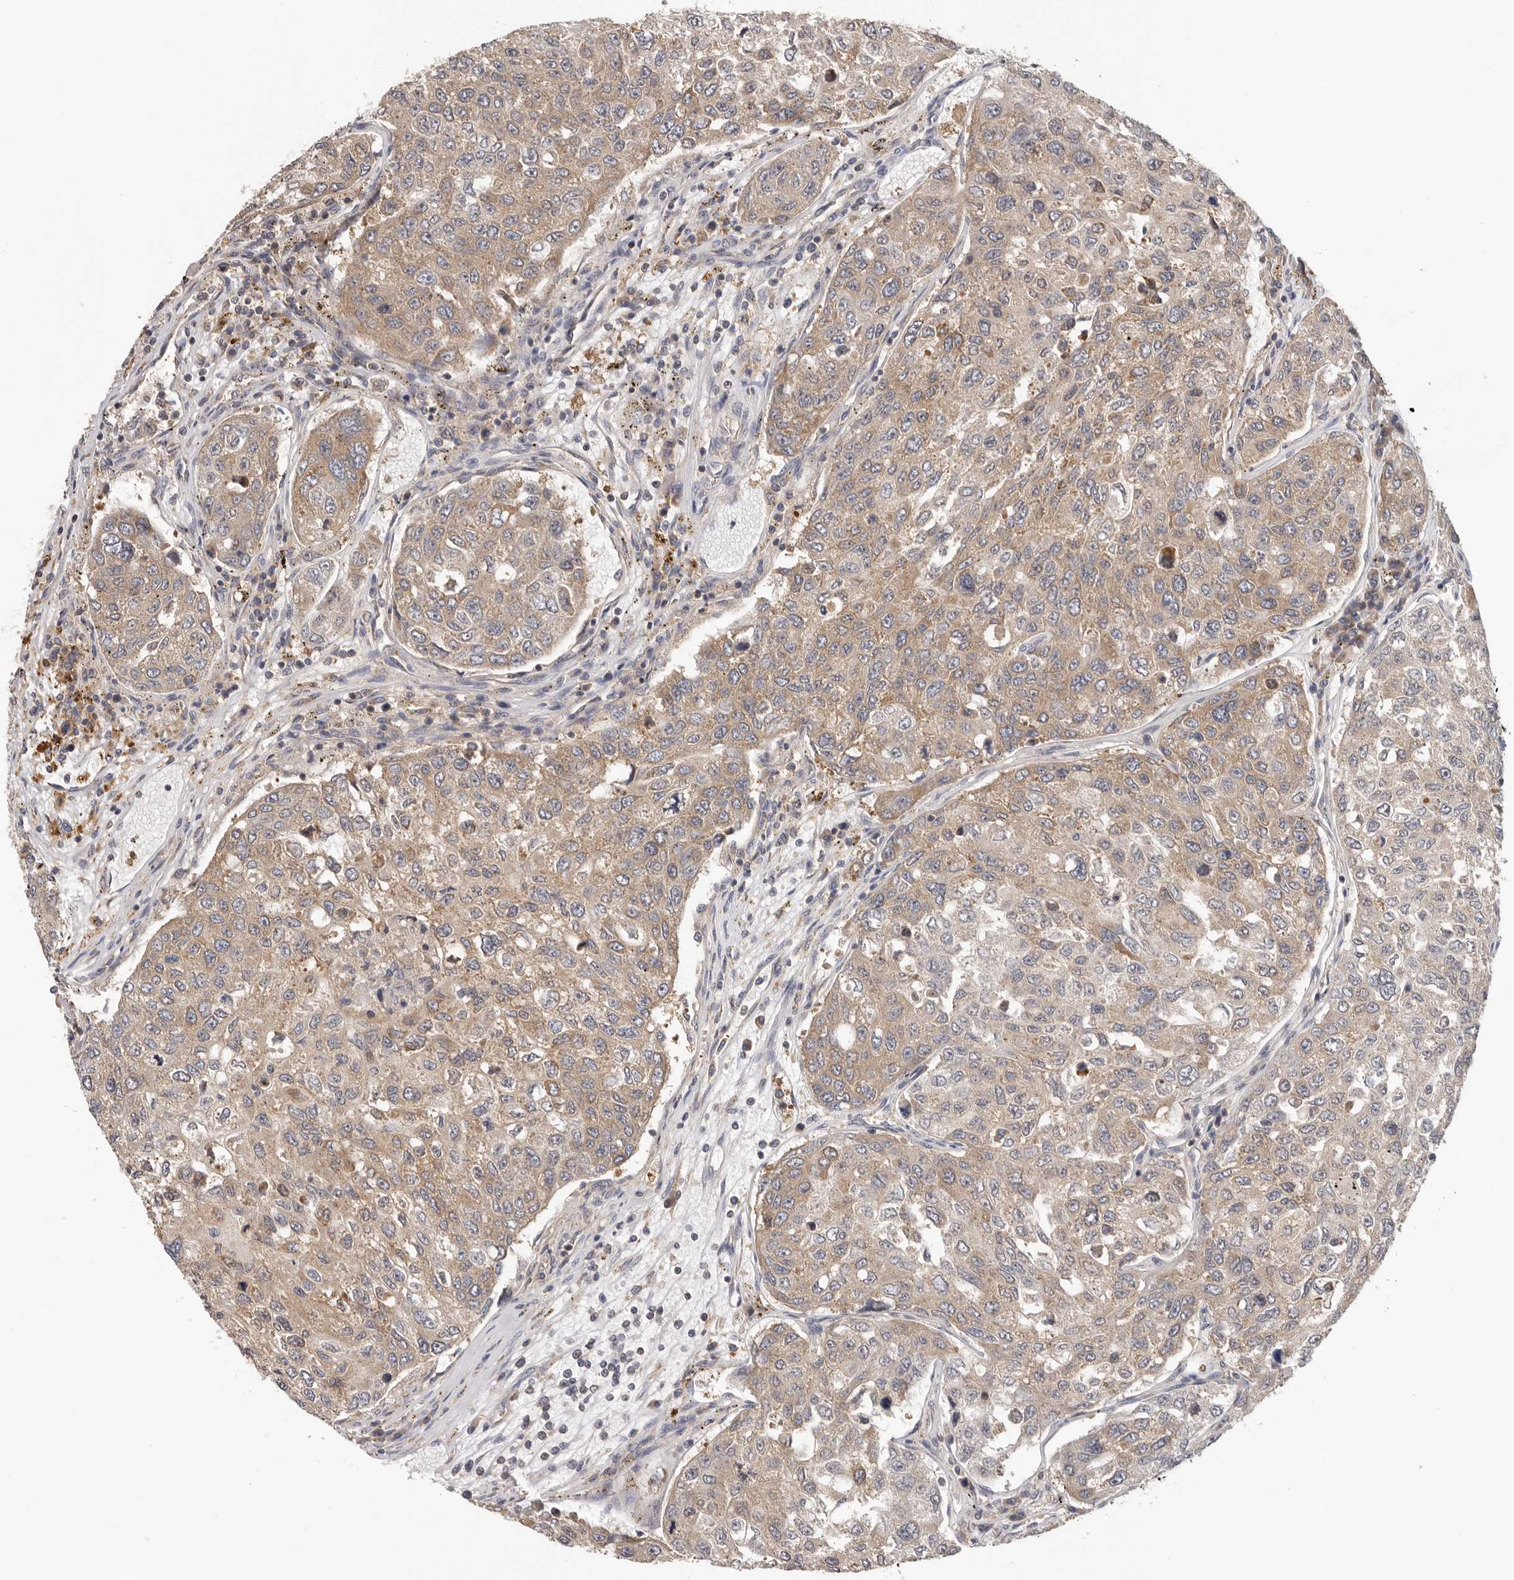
{"staining": {"intensity": "weak", "quantity": ">75%", "location": "cytoplasmic/membranous"}, "tissue": "urothelial cancer", "cell_type": "Tumor cells", "image_type": "cancer", "snomed": [{"axis": "morphology", "description": "Urothelial carcinoma, High grade"}, {"axis": "topography", "description": "Lymph node"}, {"axis": "topography", "description": "Urinary bladder"}], "caption": "Immunohistochemistry (IHC) staining of urothelial carcinoma (high-grade), which displays low levels of weak cytoplasmic/membranous positivity in approximately >75% of tumor cells indicating weak cytoplasmic/membranous protein staining. The staining was performed using DAB (3,3'-diaminobenzidine) (brown) for protein detection and nuclei were counterstained in hematoxylin (blue).", "gene": "PPP1R42", "patient": {"sex": "male", "age": 51}}